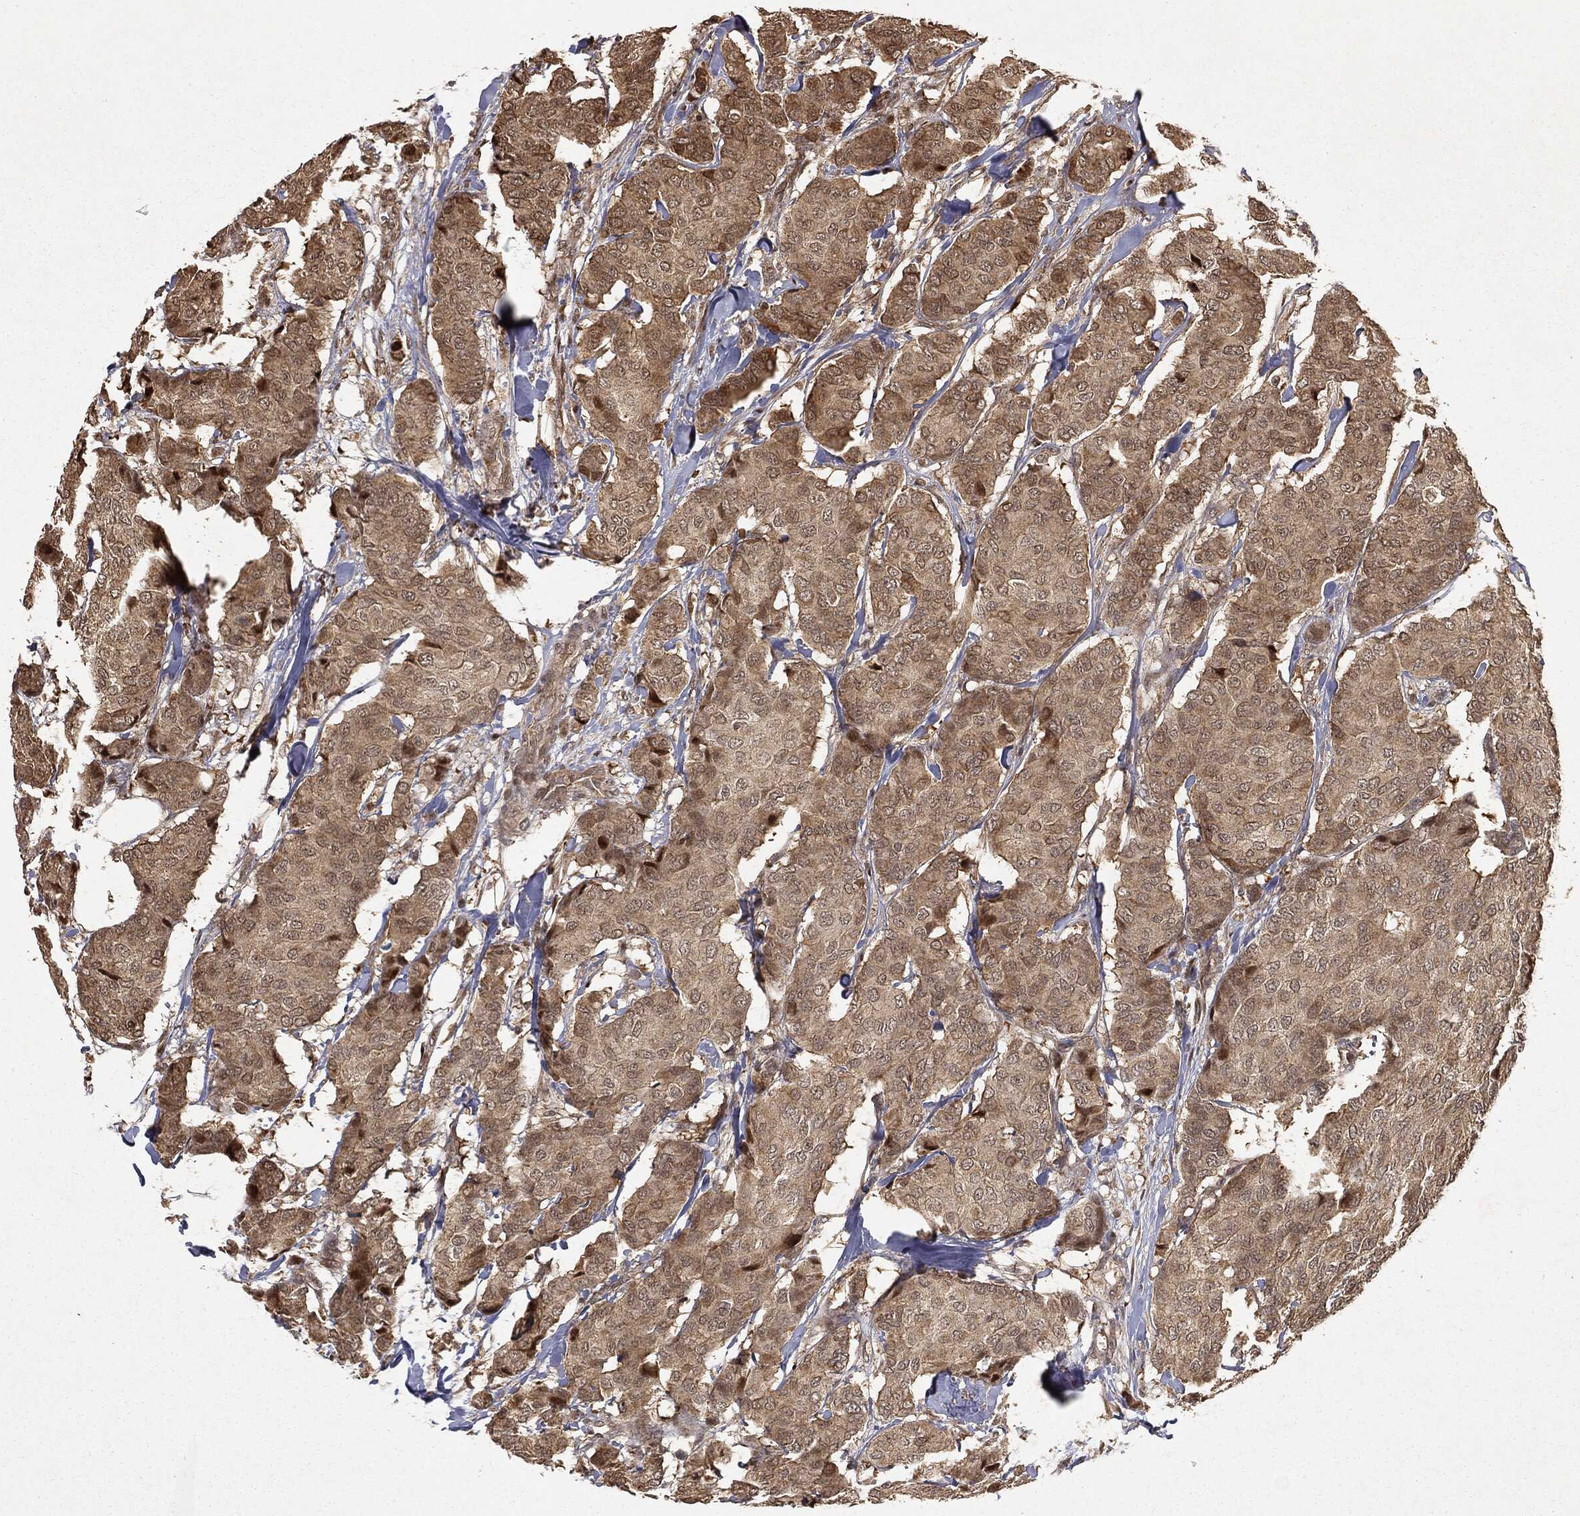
{"staining": {"intensity": "moderate", "quantity": ">75%", "location": "cytoplasmic/membranous"}, "tissue": "breast cancer", "cell_type": "Tumor cells", "image_type": "cancer", "snomed": [{"axis": "morphology", "description": "Duct carcinoma"}, {"axis": "topography", "description": "Breast"}], "caption": "A histopathology image of breast invasive ductal carcinoma stained for a protein reveals moderate cytoplasmic/membranous brown staining in tumor cells. (DAB IHC, brown staining for protein, blue staining for nuclei).", "gene": "ZNHIT6", "patient": {"sex": "female", "age": 75}}